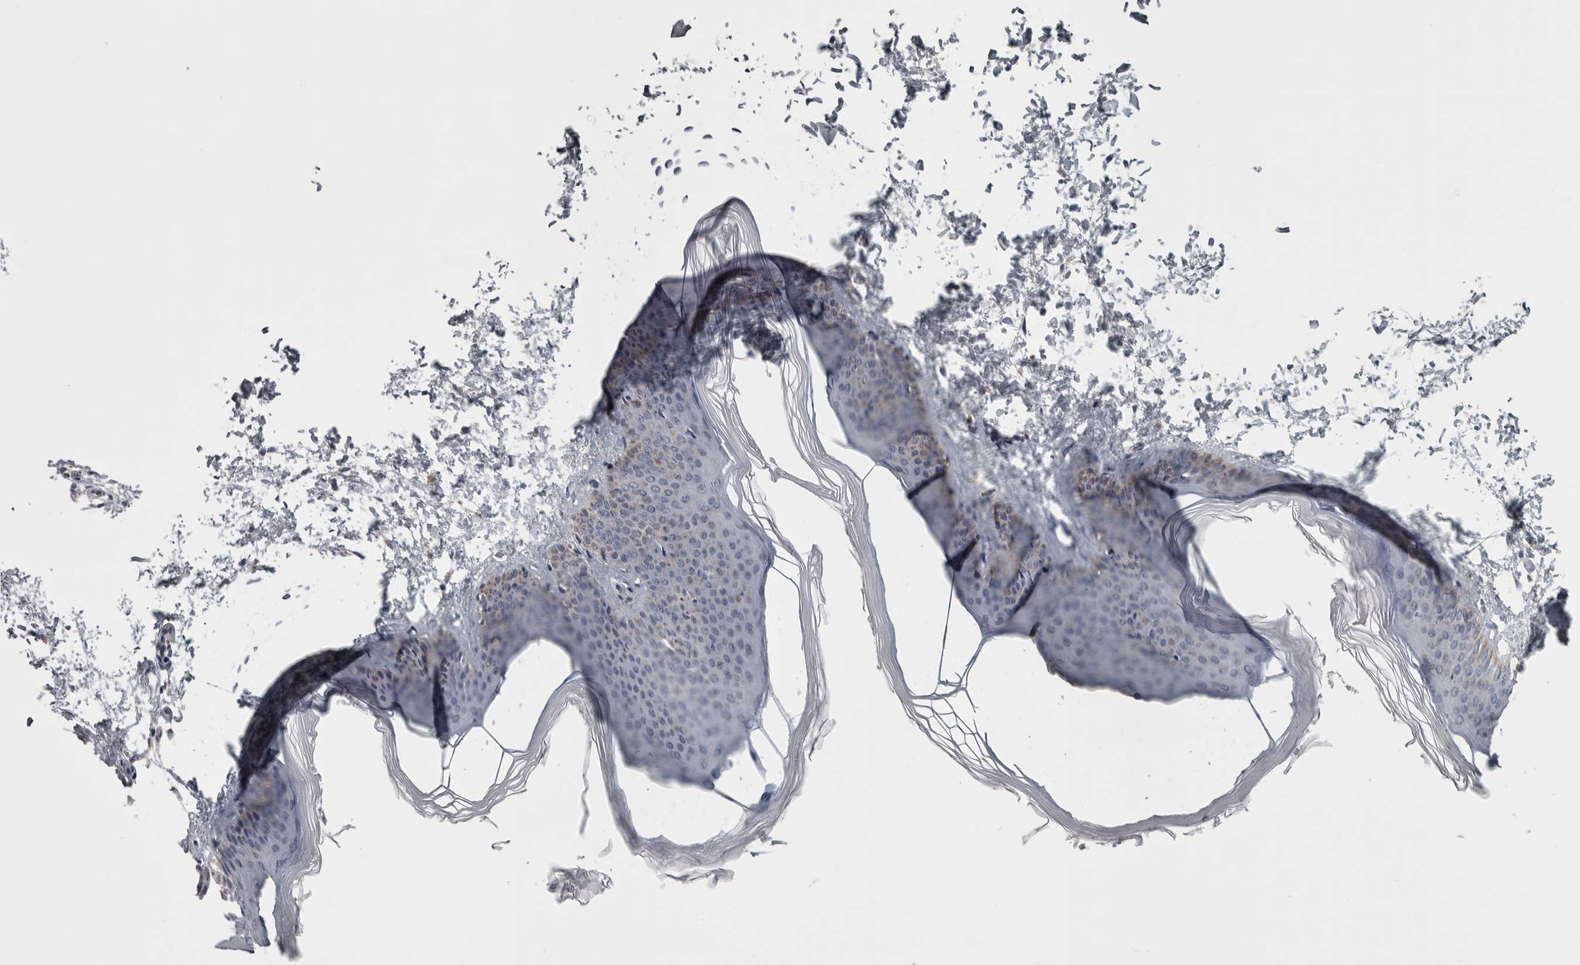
{"staining": {"intensity": "negative", "quantity": "none", "location": "none"}, "tissue": "skin", "cell_type": "Fibroblasts", "image_type": "normal", "snomed": [{"axis": "morphology", "description": "Normal tissue, NOS"}, {"axis": "topography", "description": "Skin"}], "caption": "Immunohistochemistry (IHC) photomicrograph of normal human skin stained for a protein (brown), which reveals no staining in fibroblasts.", "gene": "DBT", "patient": {"sex": "female", "age": 27}}